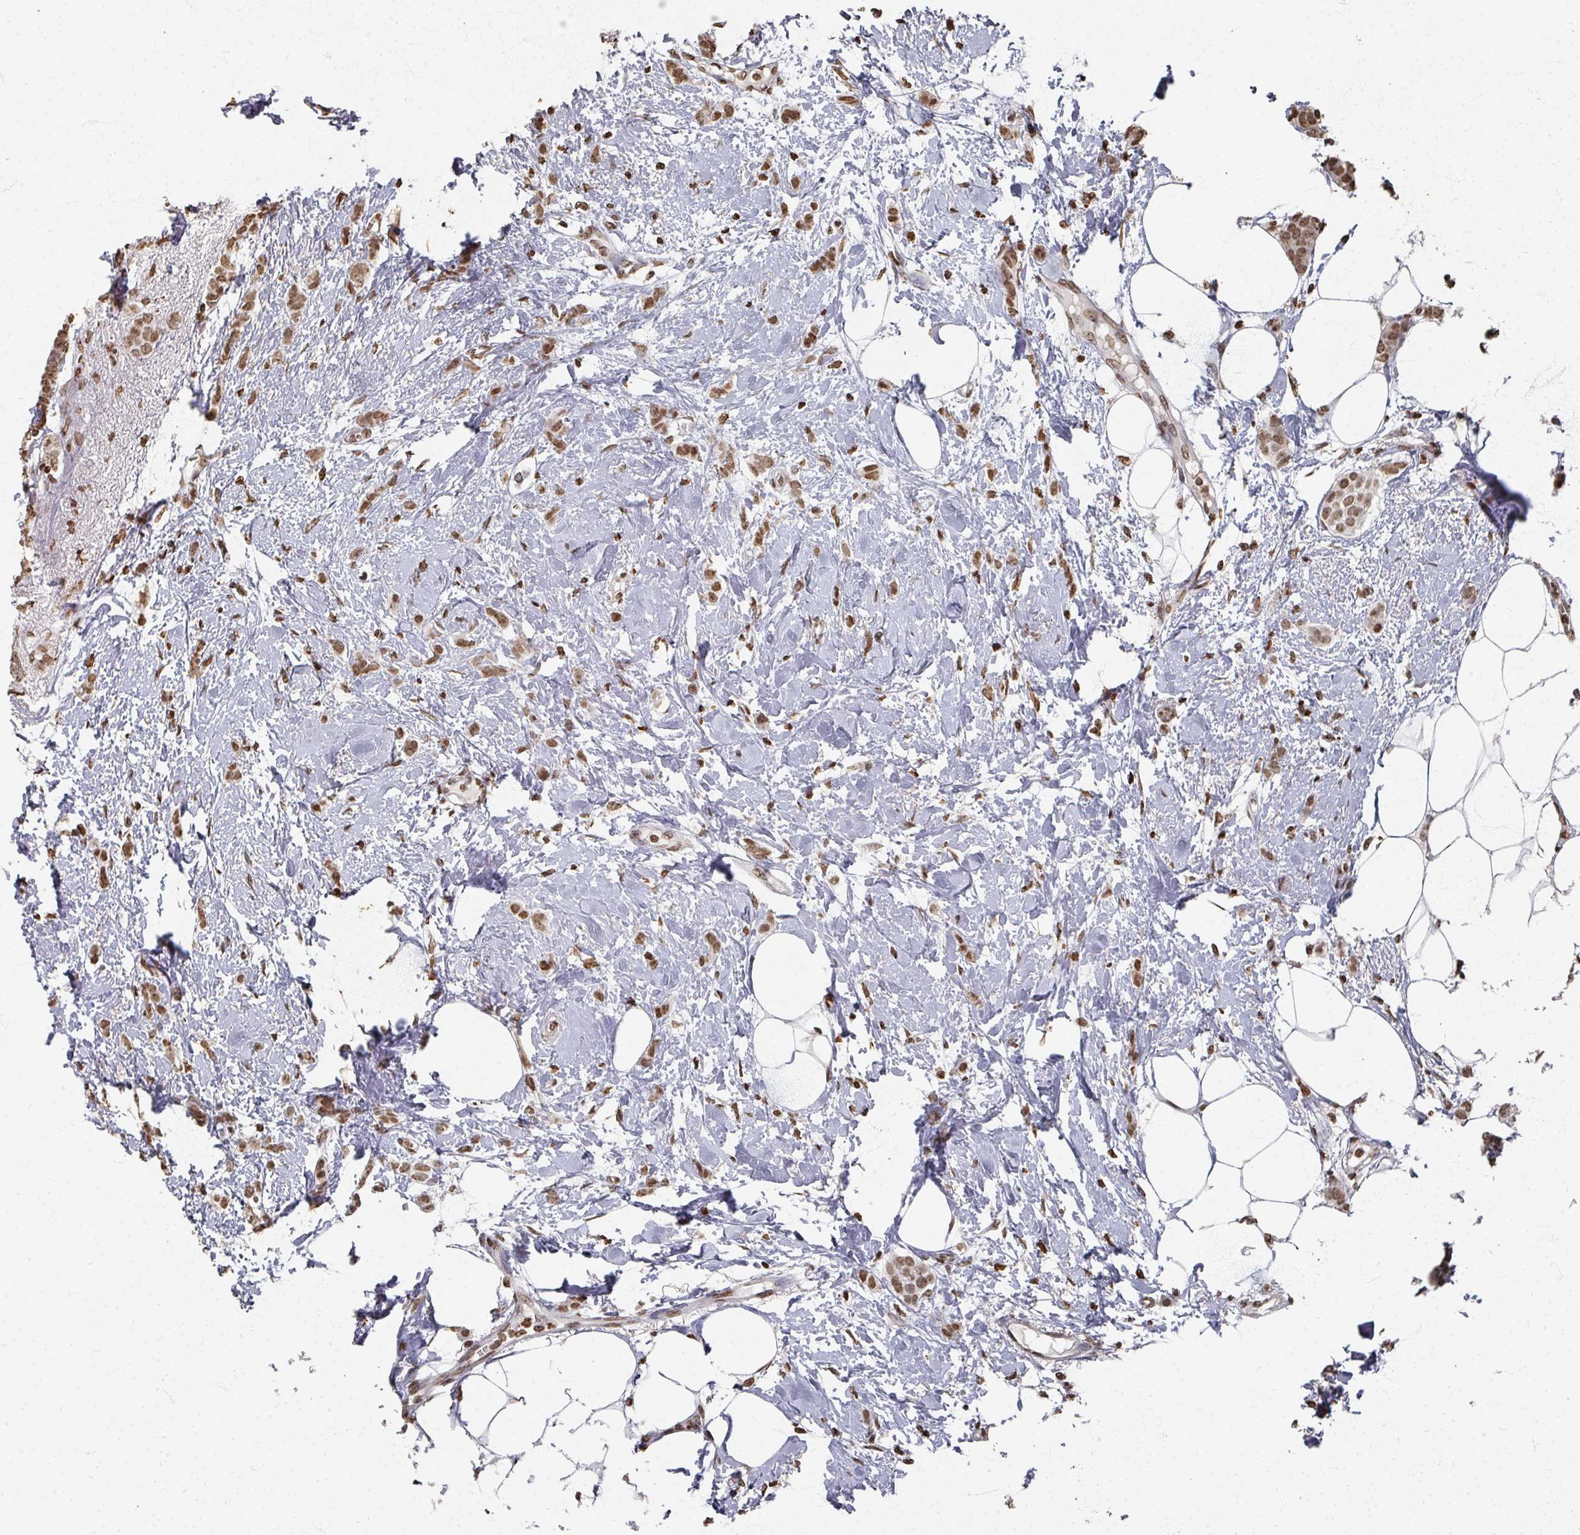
{"staining": {"intensity": "moderate", "quantity": ">75%", "location": "nuclear"}, "tissue": "breast cancer", "cell_type": "Tumor cells", "image_type": "cancer", "snomed": [{"axis": "morphology", "description": "Duct carcinoma"}, {"axis": "topography", "description": "Breast"}], "caption": "High-magnification brightfield microscopy of breast intraductal carcinoma stained with DAB (brown) and counterstained with hematoxylin (blue). tumor cells exhibit moderate nuclear staining is identified in approximately>75% of cells.", "gene": "DCUN1D5", "patient": {"sex": "female", "age": 72}}